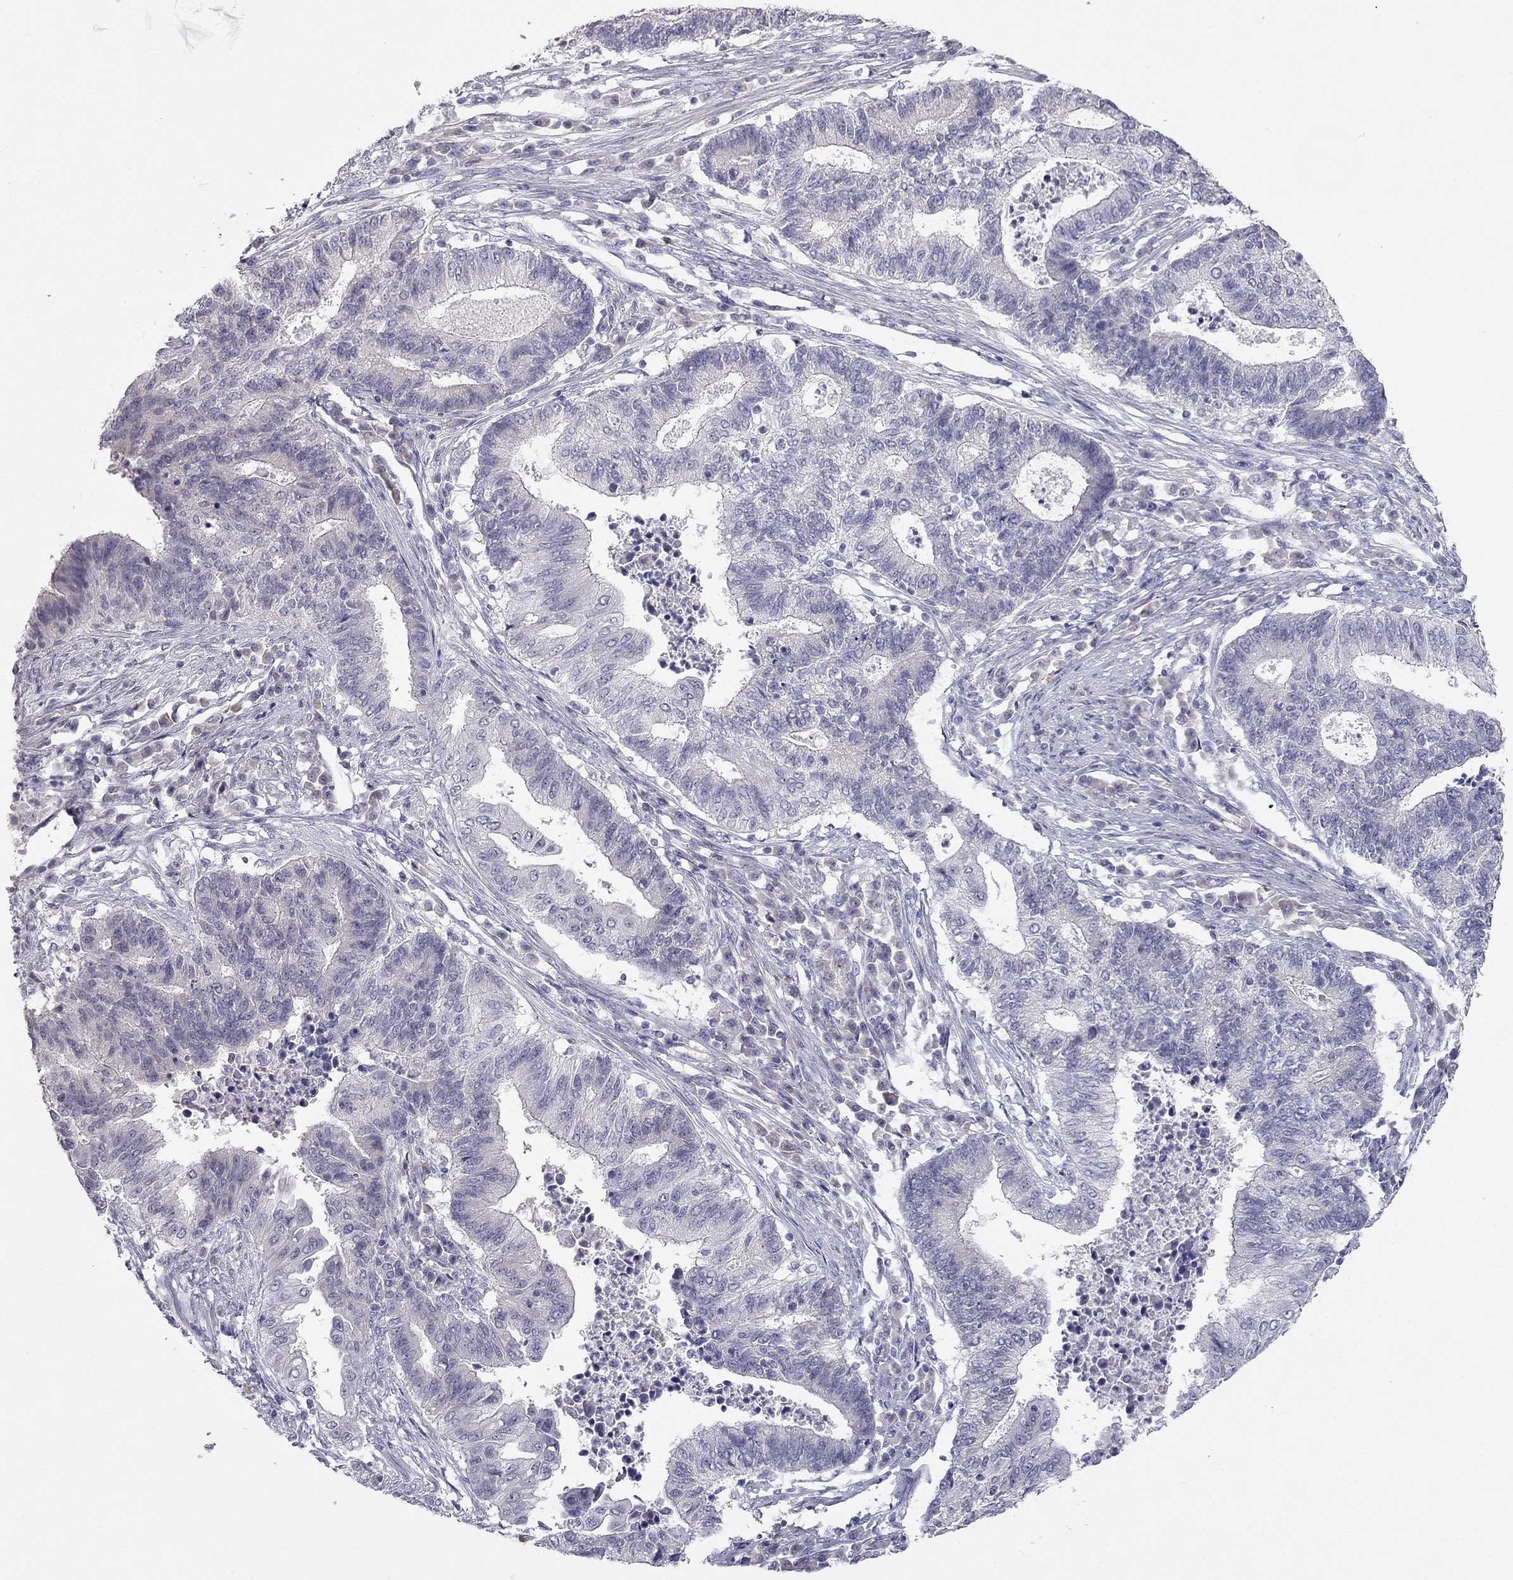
{"staining": {"intensity": "negative", "quantity": "none", "location": "none"}, "tissue": "endometrial cancer", "cell_type": "Tumor cells", "image_type": "cancer", "snomed": [{"axis": "morphology", "description": "Adenocarcinoma, NOS"}, {"axis": "topography", "description": "Uterus"}, {"axis": "topography", "description": "Endometrium"}], "caption": "A high-resolution photomicrograph shows immunohistochemistry staining of endometrial cancer, which demonstrates no significant positivity in tumor cells.", "gene": "C16orf89", "patient": {"sex": "female", "age": 54}}